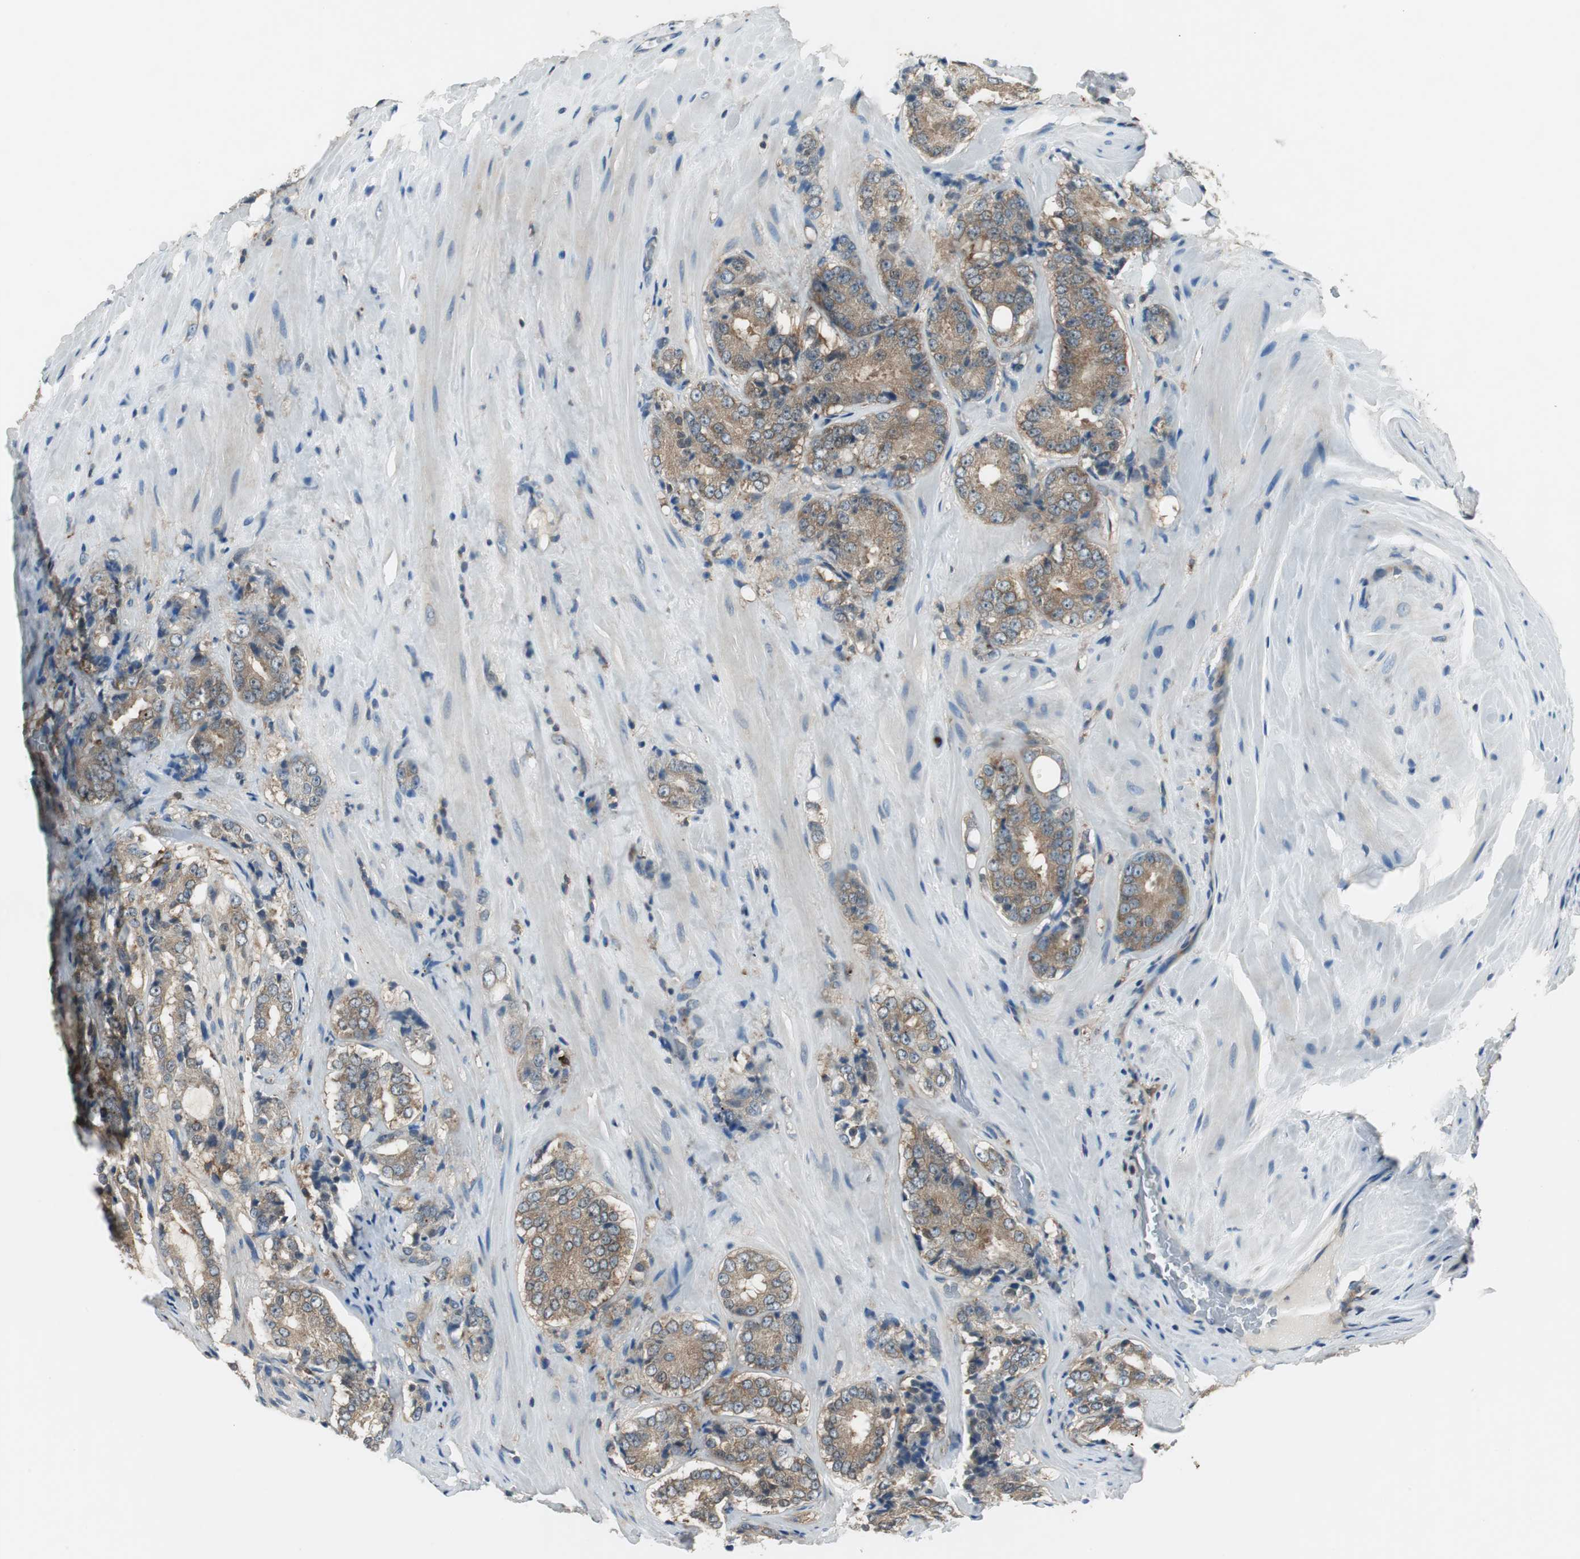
{"staining": {"intensity": "moderate", "quantity": ">75%", "location": "cytoplasmic/membranous"}, "tissue": "prostate cancer", "cell_type": "Tumor cells", "image_type": "cancer", "snomed": [{"axis": "morphology", "description": "Adenocarcinoma, High grade"}, {"axis": "topography", "description": "Prostate"}], "caption": "Immunohistochemistry of high-grade adenocarcinoma (prostate) demonstrates medium levels of moderate cytoplasmic/membranous expression in about >75% of tumor cells.", "gene": "NCK1", "patient": {"sex": "male", "age": 70}}